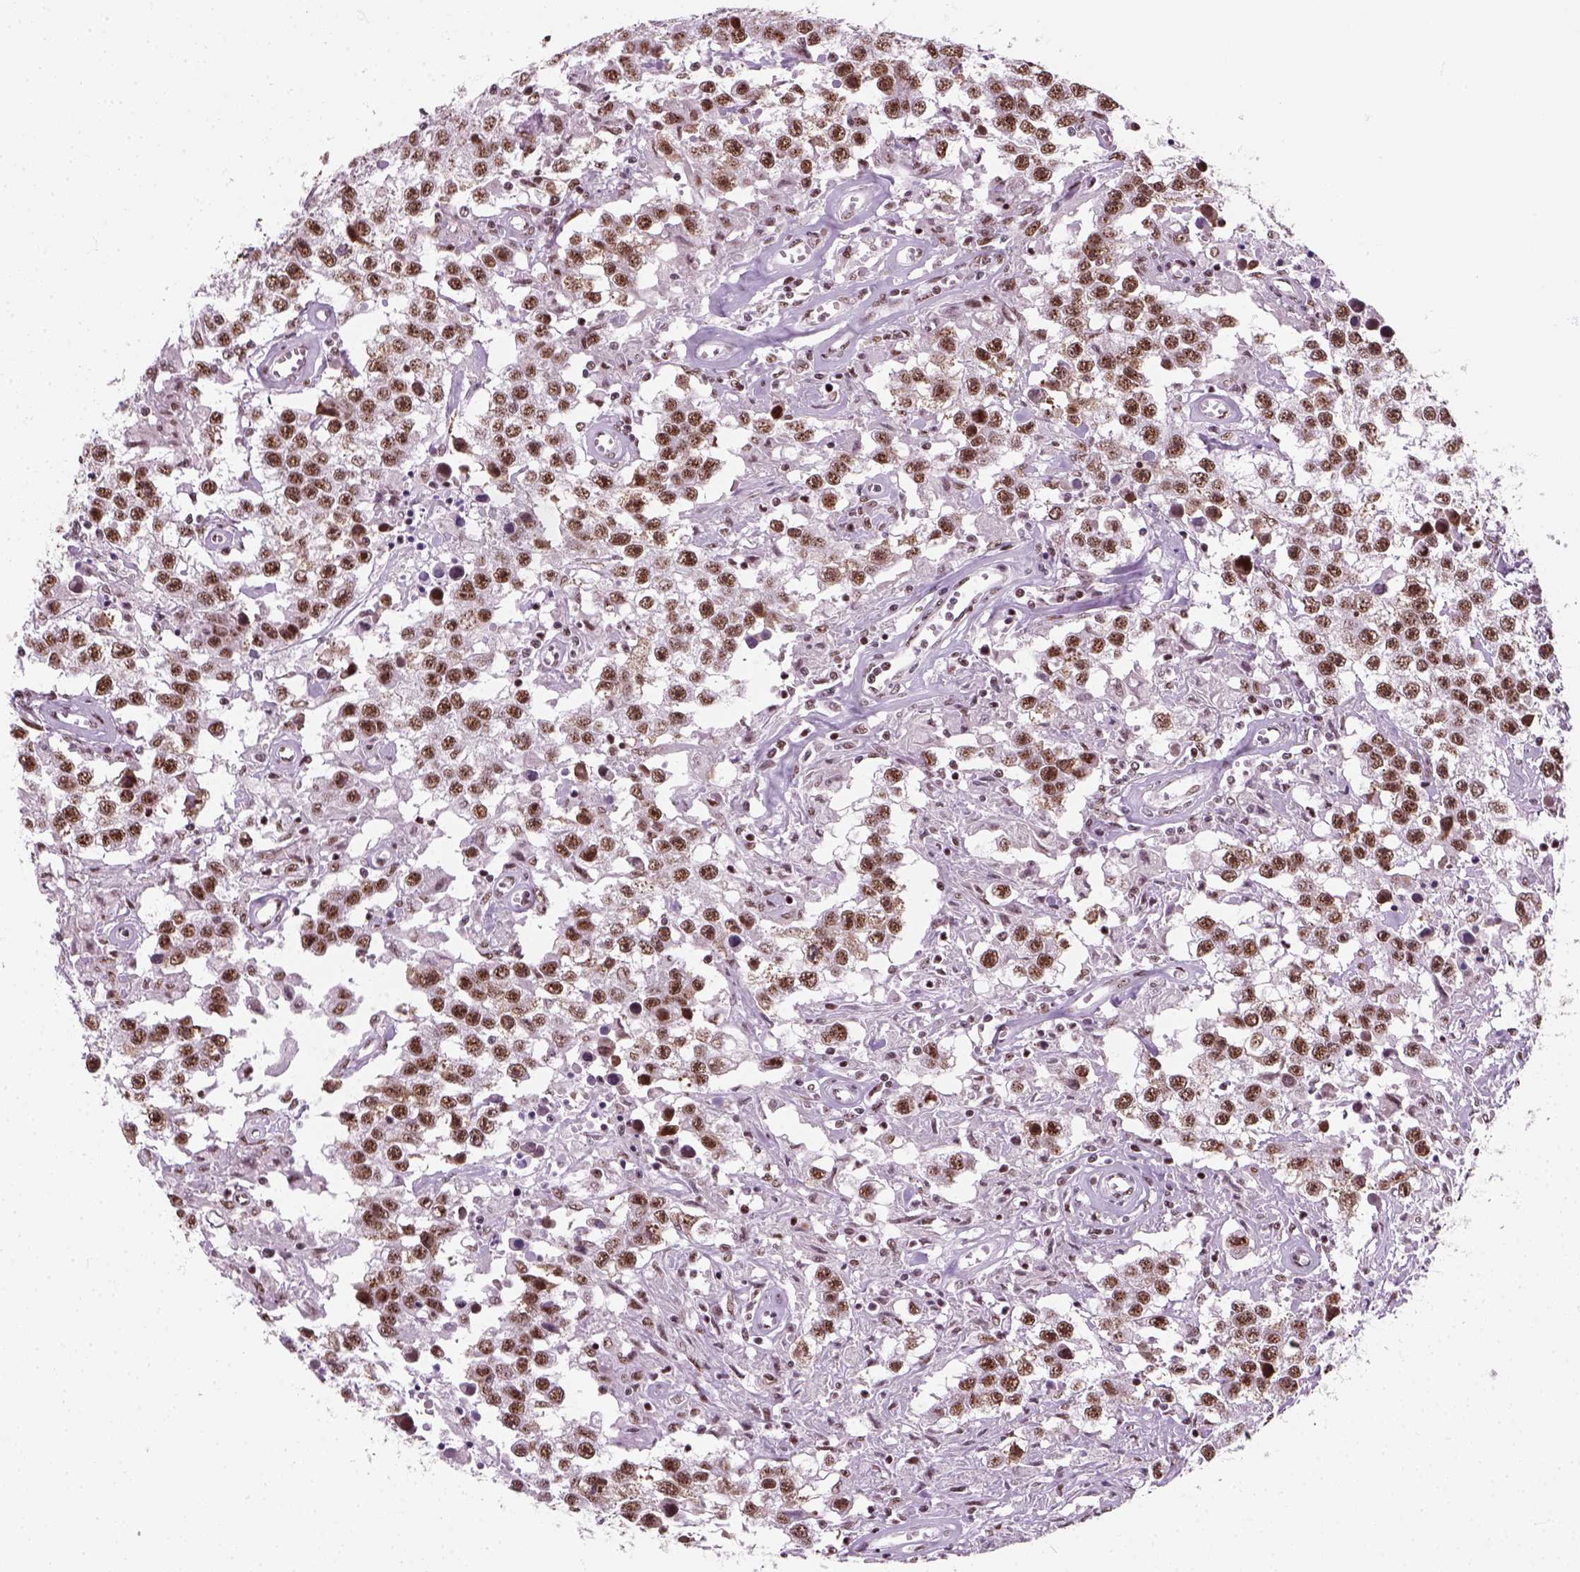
{"staining": {"intensity": "moderate", "quantity": ">75%", "location": "nuclear"}, "tissue": "testis cancer", "cell_type": "Tumor cells", "image_type": "cancer", "snomed": [{"axis": "morphology", "description": "Seminoma, NOS"}, {"axis": "topography", "description": "Testis"}], "caption": "Seminoma (testis) stained for a protein demonstrates moderate nuclear positivity in tumor cells.", "gene": "GTF2F1", "patient": {"sex": "male", "age": 43}}